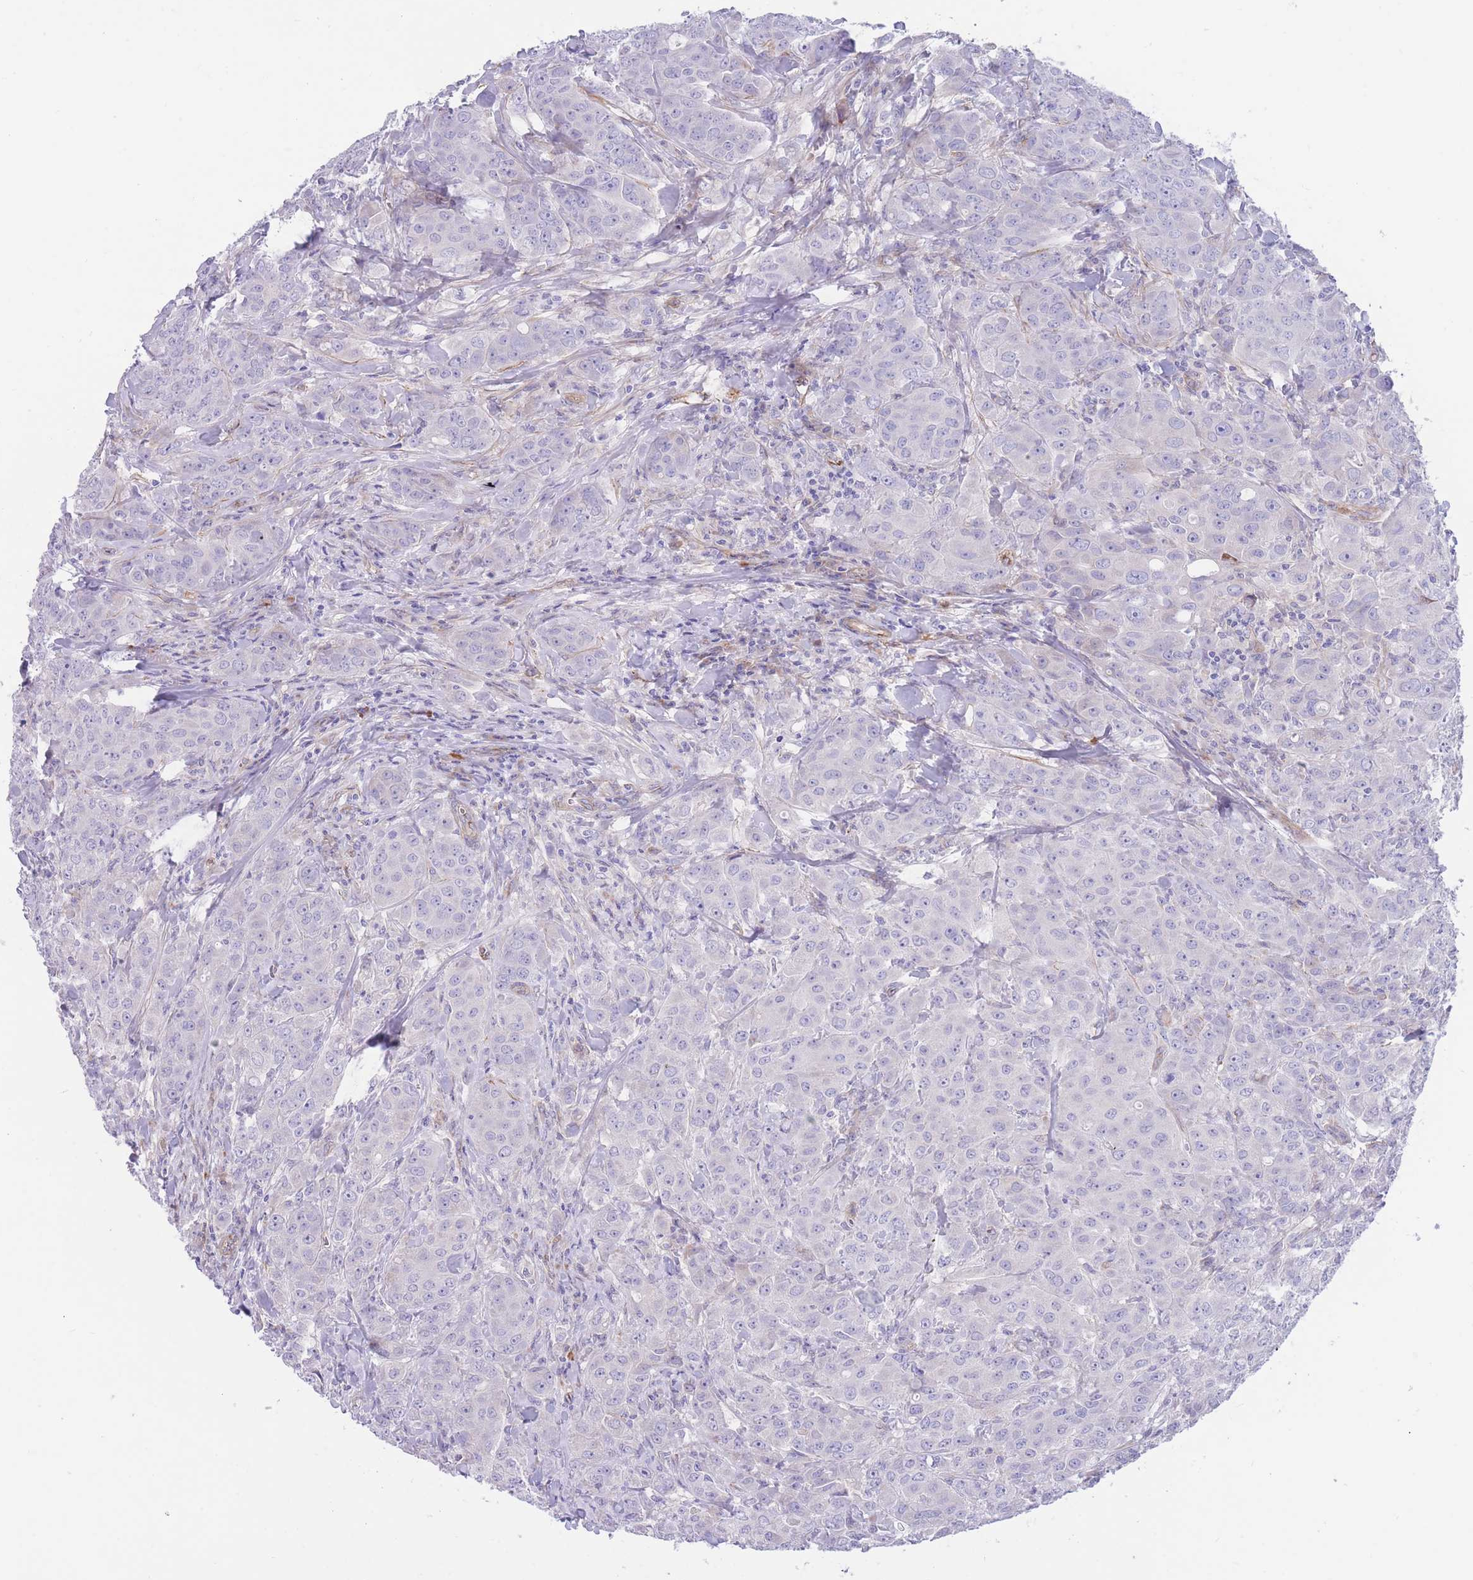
{"staining": {"intensity": "negative", "quantity": "none", "location": "none"}, "tissue": "breast cancer", "cell_type": "Tumor cells", "image_type": "cancer", "snomed": [{"axis": "morphology", "description": "Duct carcinoma"}, {"axis": "topography", "description": "Breast"}], "caption": "The immunohistochemistry image has no significant positivity in tumor cells of breast cancer tissue.", "gene": "DET1", "patient": {"sex": "female", "age": 43}}